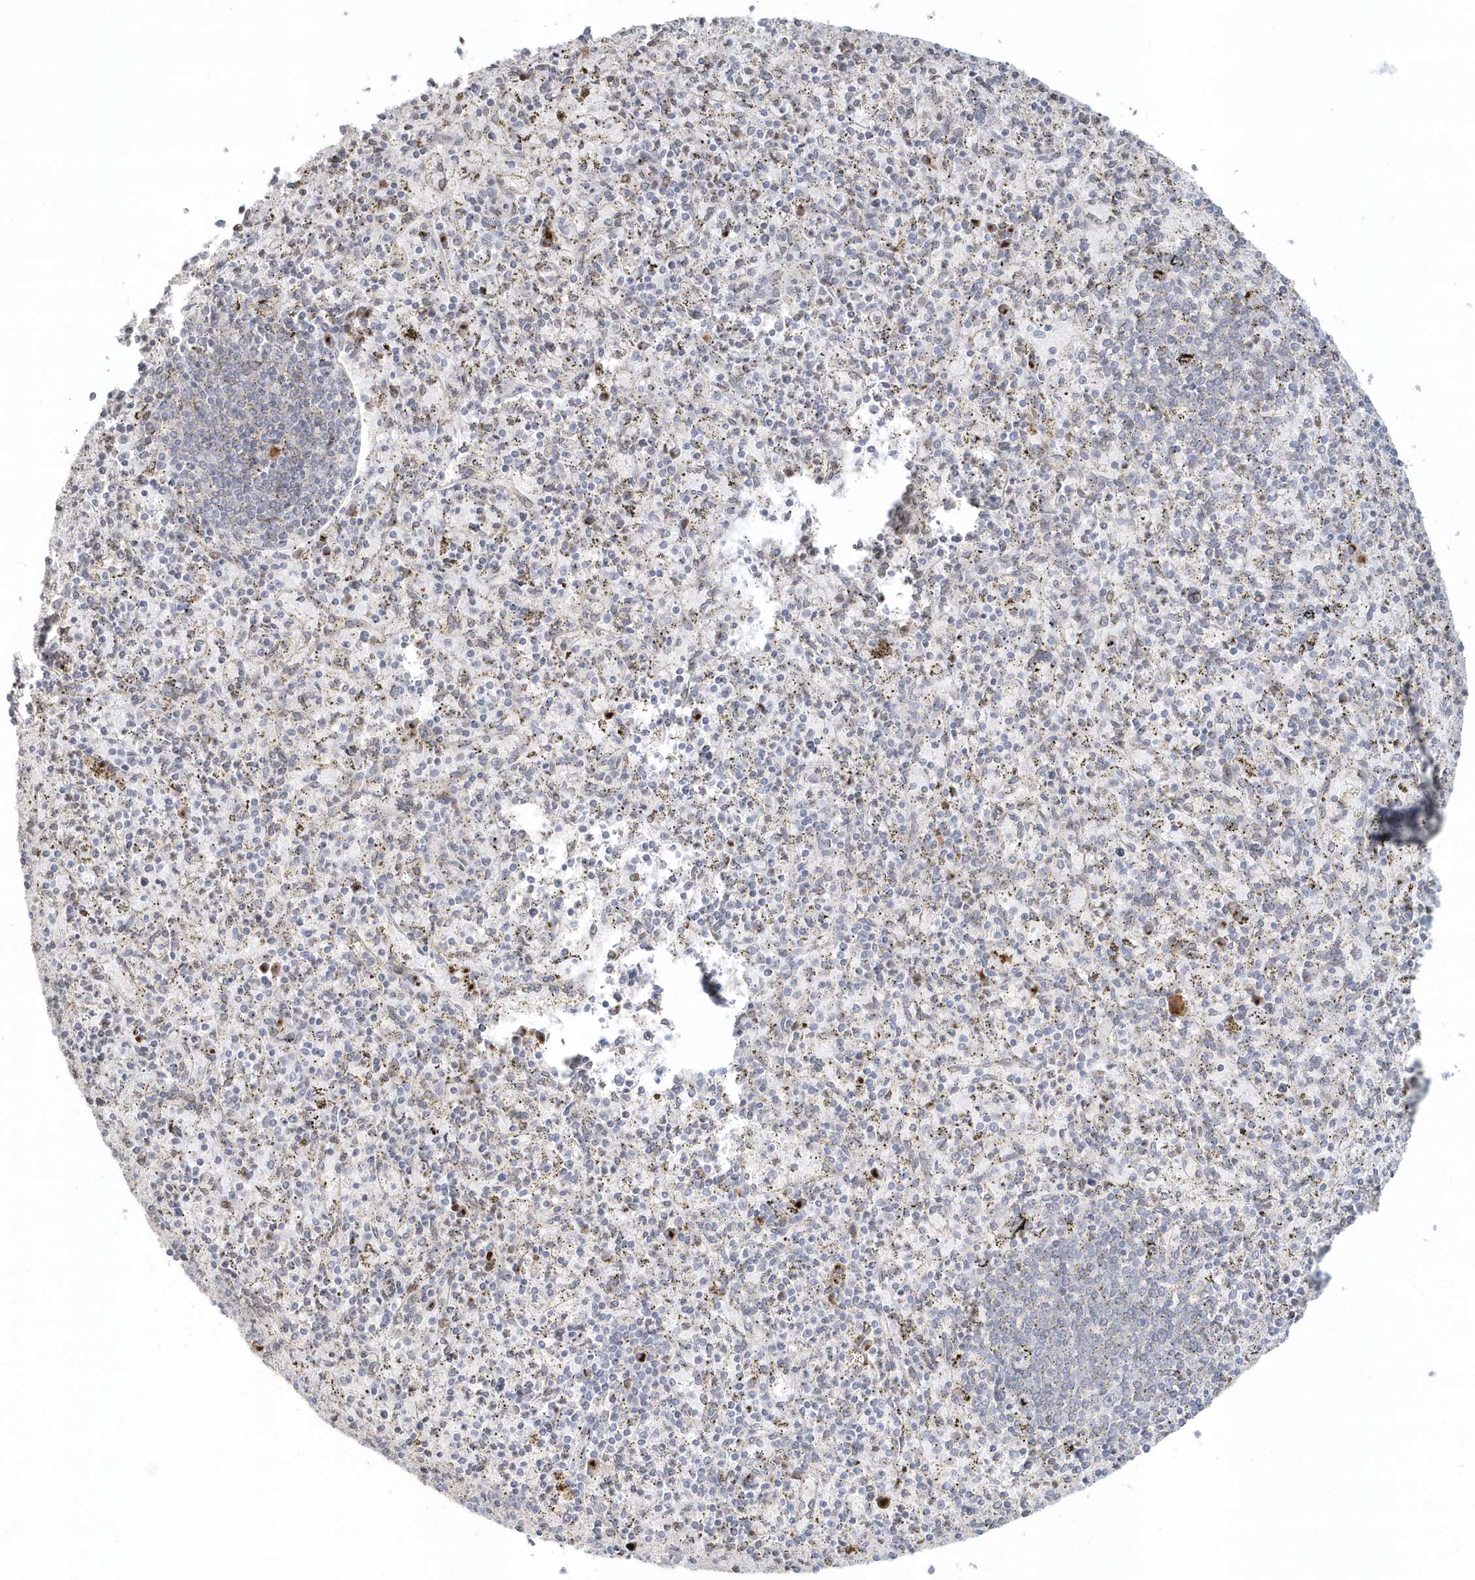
{"staining": {"intensity": "moderate", "quantity": "<25%", "location": "cytoplasmic/membranous"}, "tissue": "spleen", "cell_type": "Cells in red pulp", "image_type": "normal", "snomed": [{"axis": "morphology", "description": "Normal tissue, NOS"}, {"axis": "topography", "description": "Spleen"}], "caption": "Spleen stained for a protein reveals moderate cytoplasmic/membranous positivity in cells in red pulp. (brown staining indicates protein expression, while blue staining denotes nuclei).", "gene": "DHFR", "patient": {"sex": "male", "age": 72}}